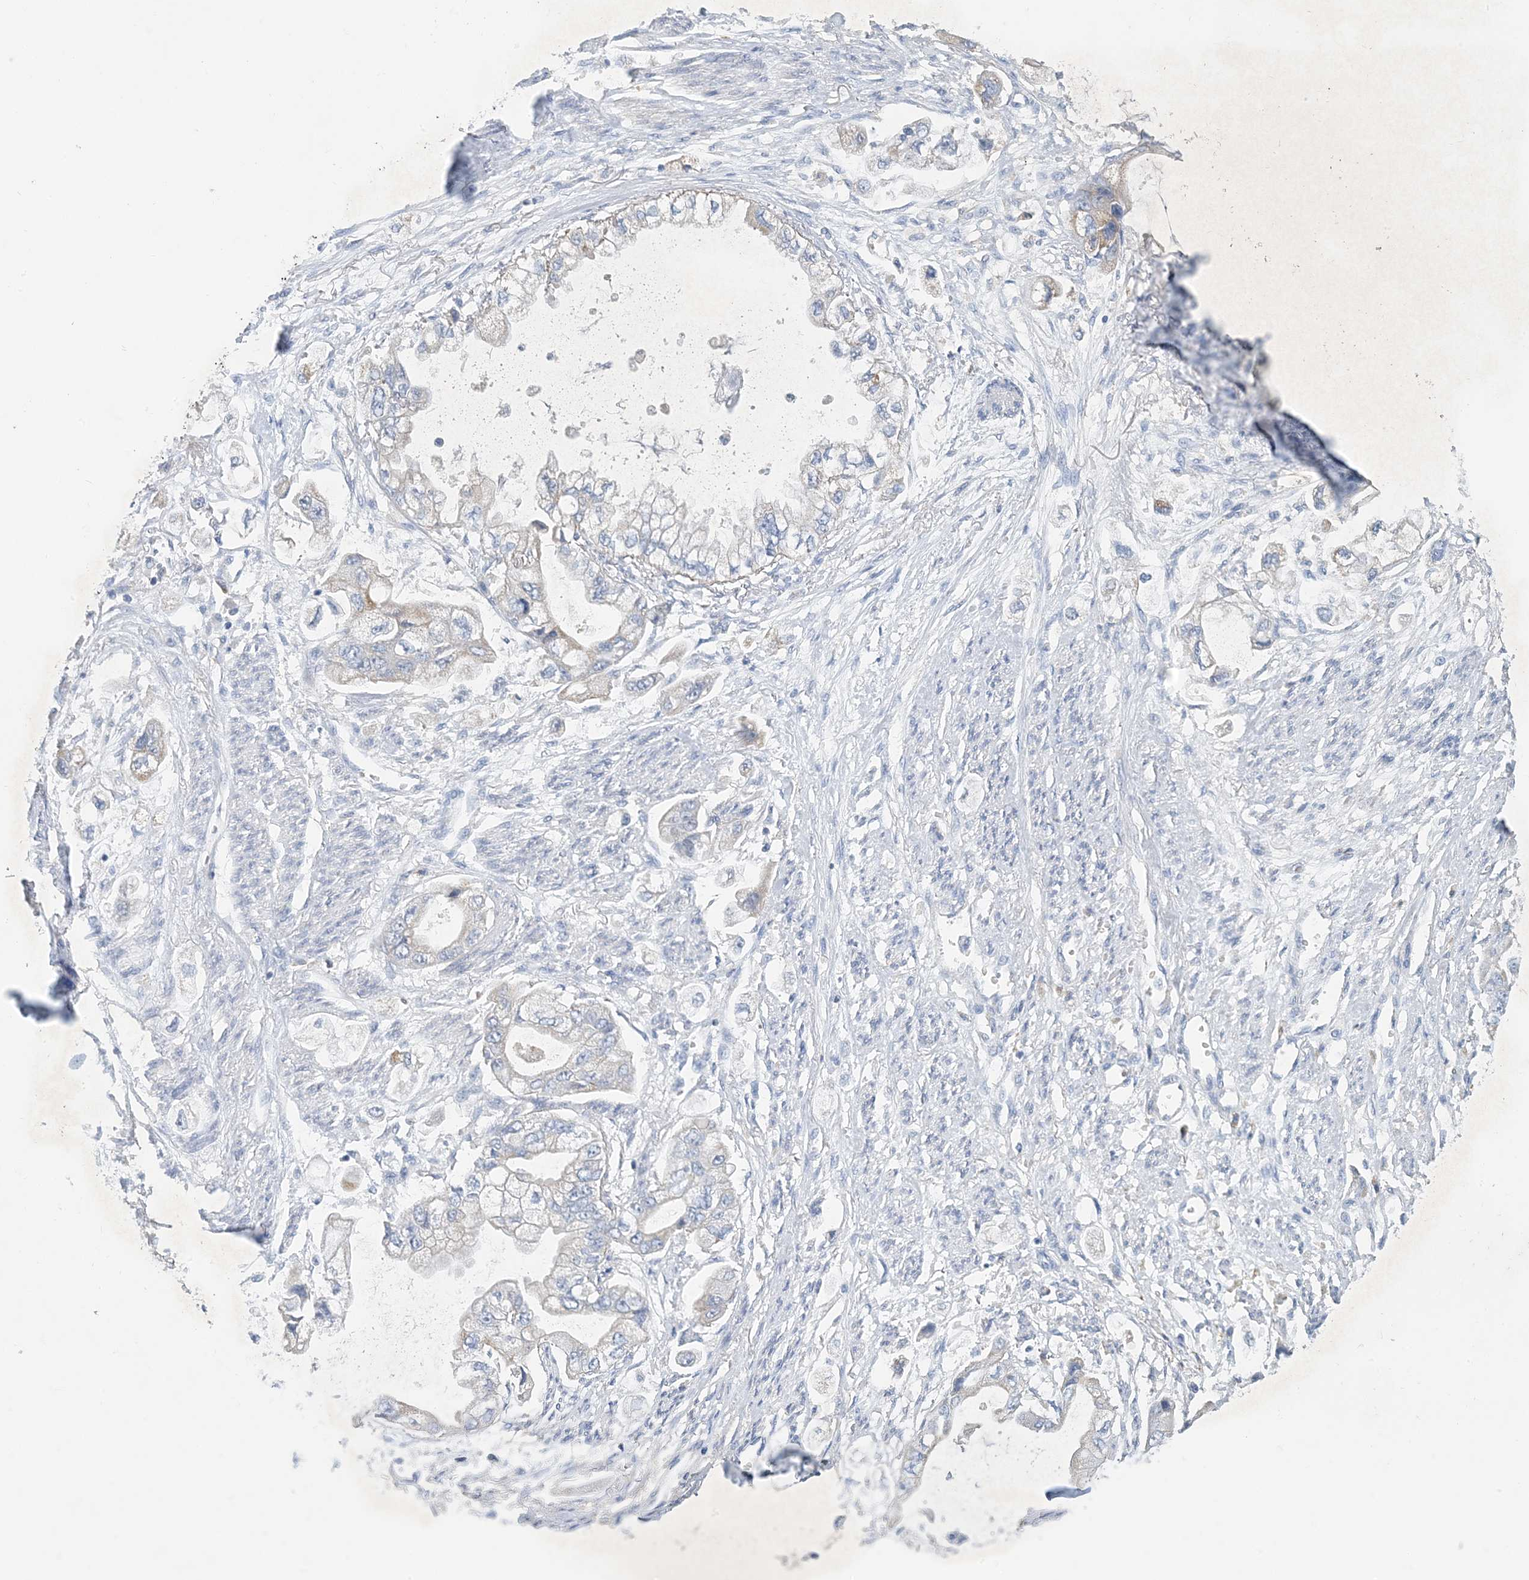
{"staining": {"intensity": "negative", "quantity": "none", "location": "none"}, "tissue": "stomach cancer", "cell_type": "Tumor cells", "image_type": "cancer", "snomed": [{"axis": "morphology", "description": "Adenocarcinoma, NOS"}, {"axis": "topography", "description": "Stomach"}], "caption": "IHC image of human adenocarcinoma (stomach) stained for a protein (brown), which demonstrates no positivity in tumor cells. The staining was performed using DAB (3,3'-diaminobenzidine) to visualize the protein expression in brown, while the nuclei were stained in blue with hematoxylin (Magnification: 20x).", "gene": "ZCCHC18", "patient": {"sex": "male", "age": 62}}